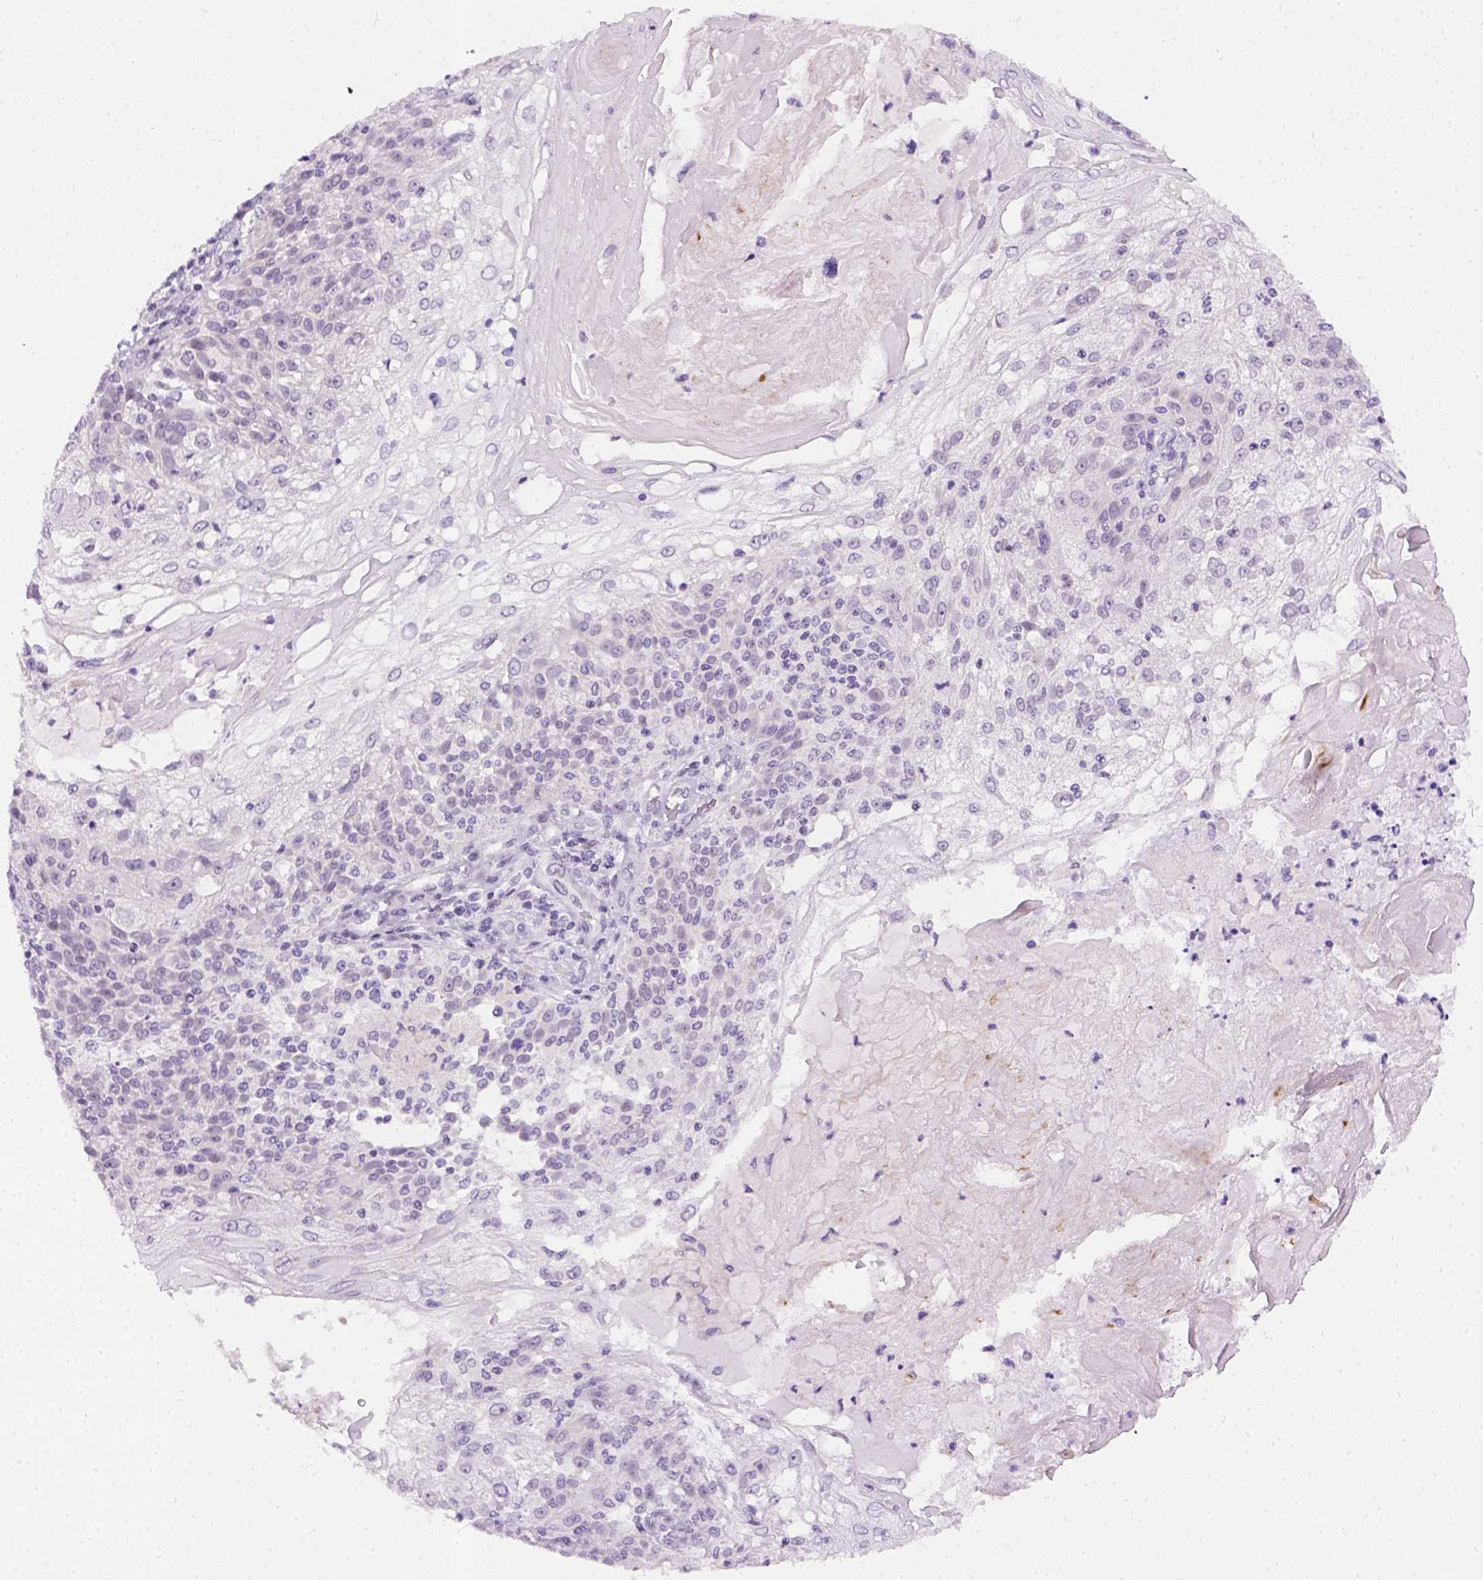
{"staining": {"intensity": "negative", "quantity": "none", "location": "none"}, "tissue": "skin cancer", "cell_type": "Tumor cells", "image_type": "cancer", "snomed": [{"axis": "morphology", "description": "Normal tissue, NOS"}, {"axis": "morphology", "description": "Squamous cell carcinoma, NOS"}, {"axis": "topography", "description": "Skin"}], "caption": "Protein analysis of squamous cell carcinoma (skin) exhibits no significant staining in tumor cells.", "gene": "FAM184B", "patient": {"sex": "female", "age": 83}}